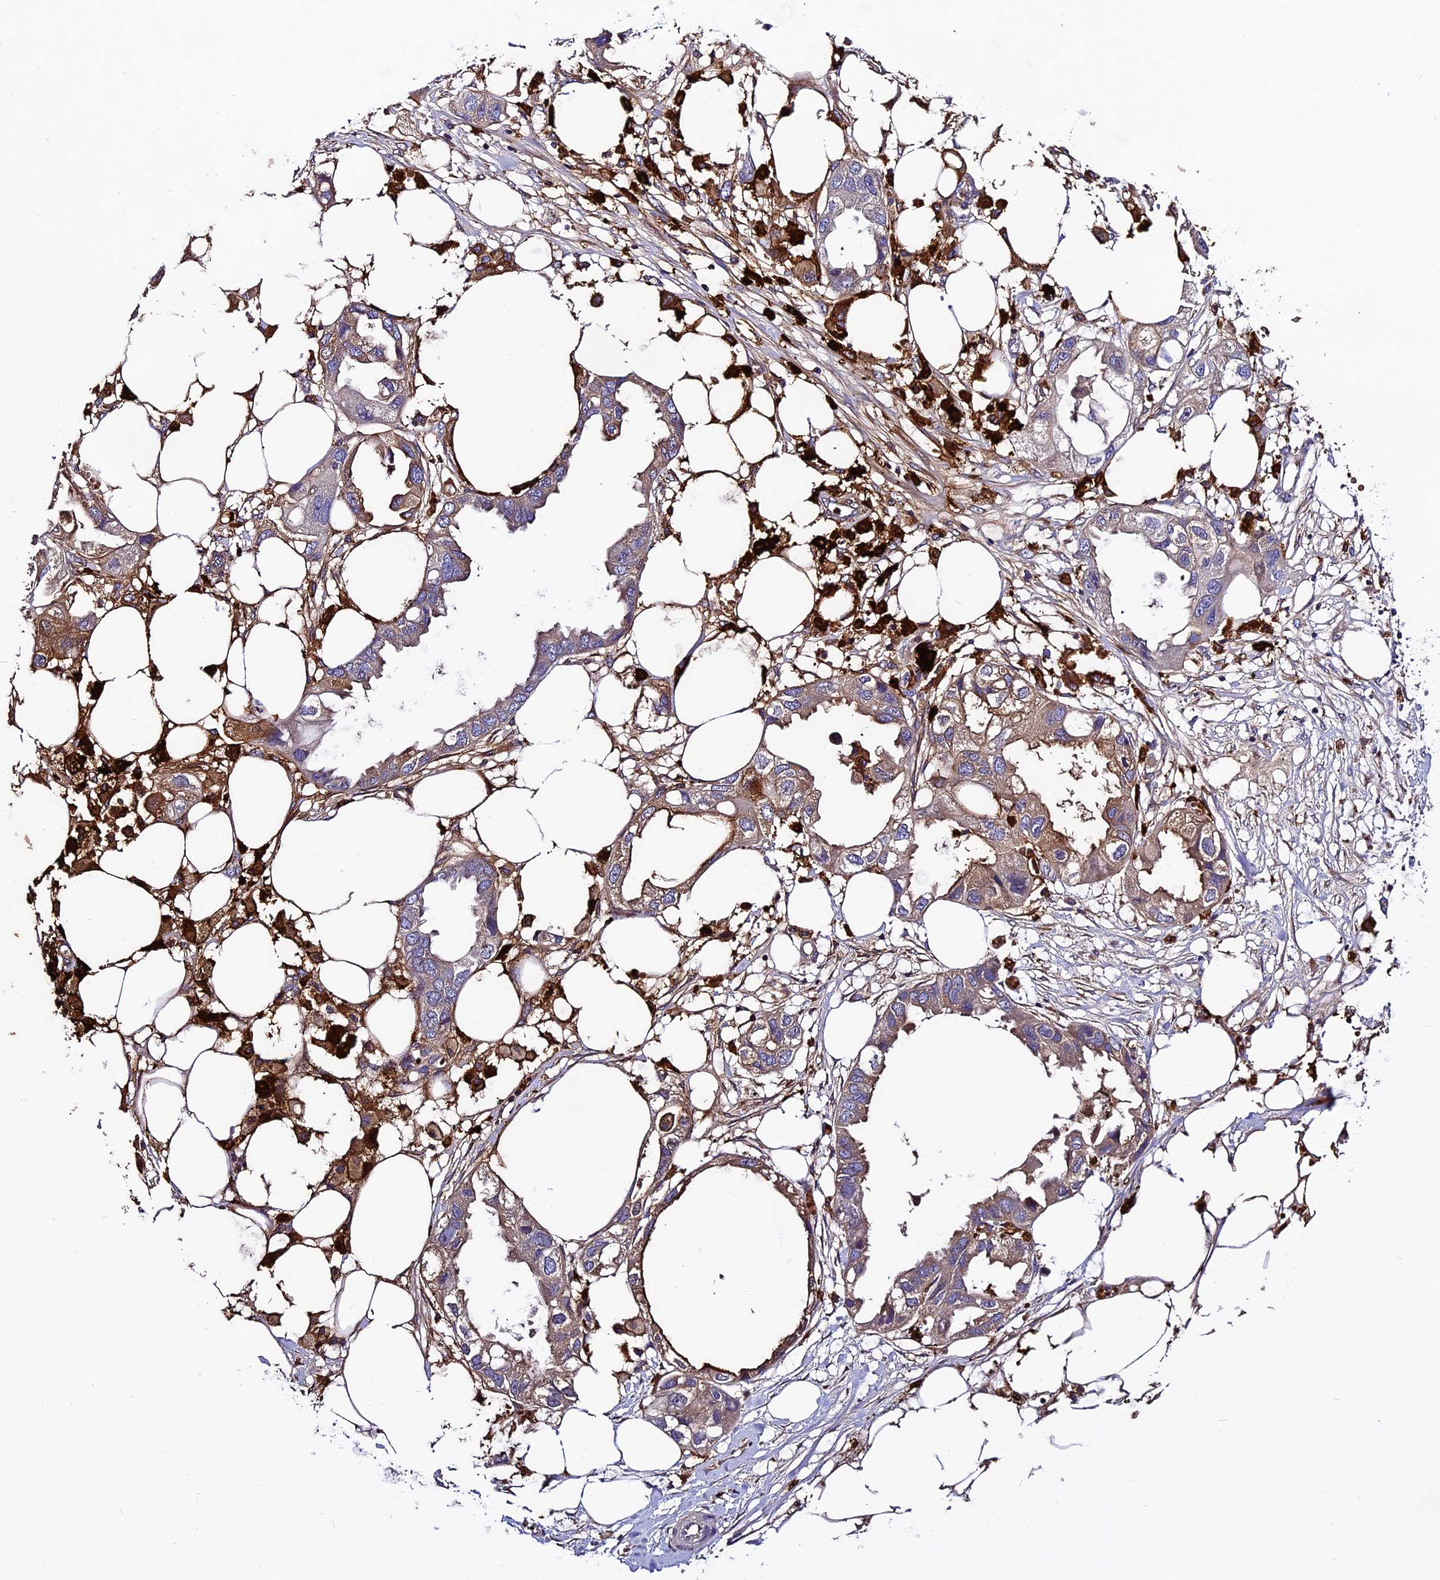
{"staining": {"intensity": "weak", "quantity": "25%-75%", "location": "cytoplasmic/membranous"}, "tissue": "endometrial cancer", "cell_type": "Tumor cells", "image_type": "cancer", "snomed": [{"axis": "morphology", "description": "Adenocarcinoma, NOS"}, {"axis": "morphology", "description": "Adenocarcinoma, metastatic, NOS"}, {"axis": "topography", "description": "Adipose tissue"}, {"axis": "topography", "description": "Endometrium"}], "caption": "The immunohistochemical stain highlights weak cytoplasmic/membranous staining in tumor cells of endometrial cancer (metastatic adenocarcinoma) tissue.", "gene": "CILP2", "patient": {"sex": "female", "age": 67}}